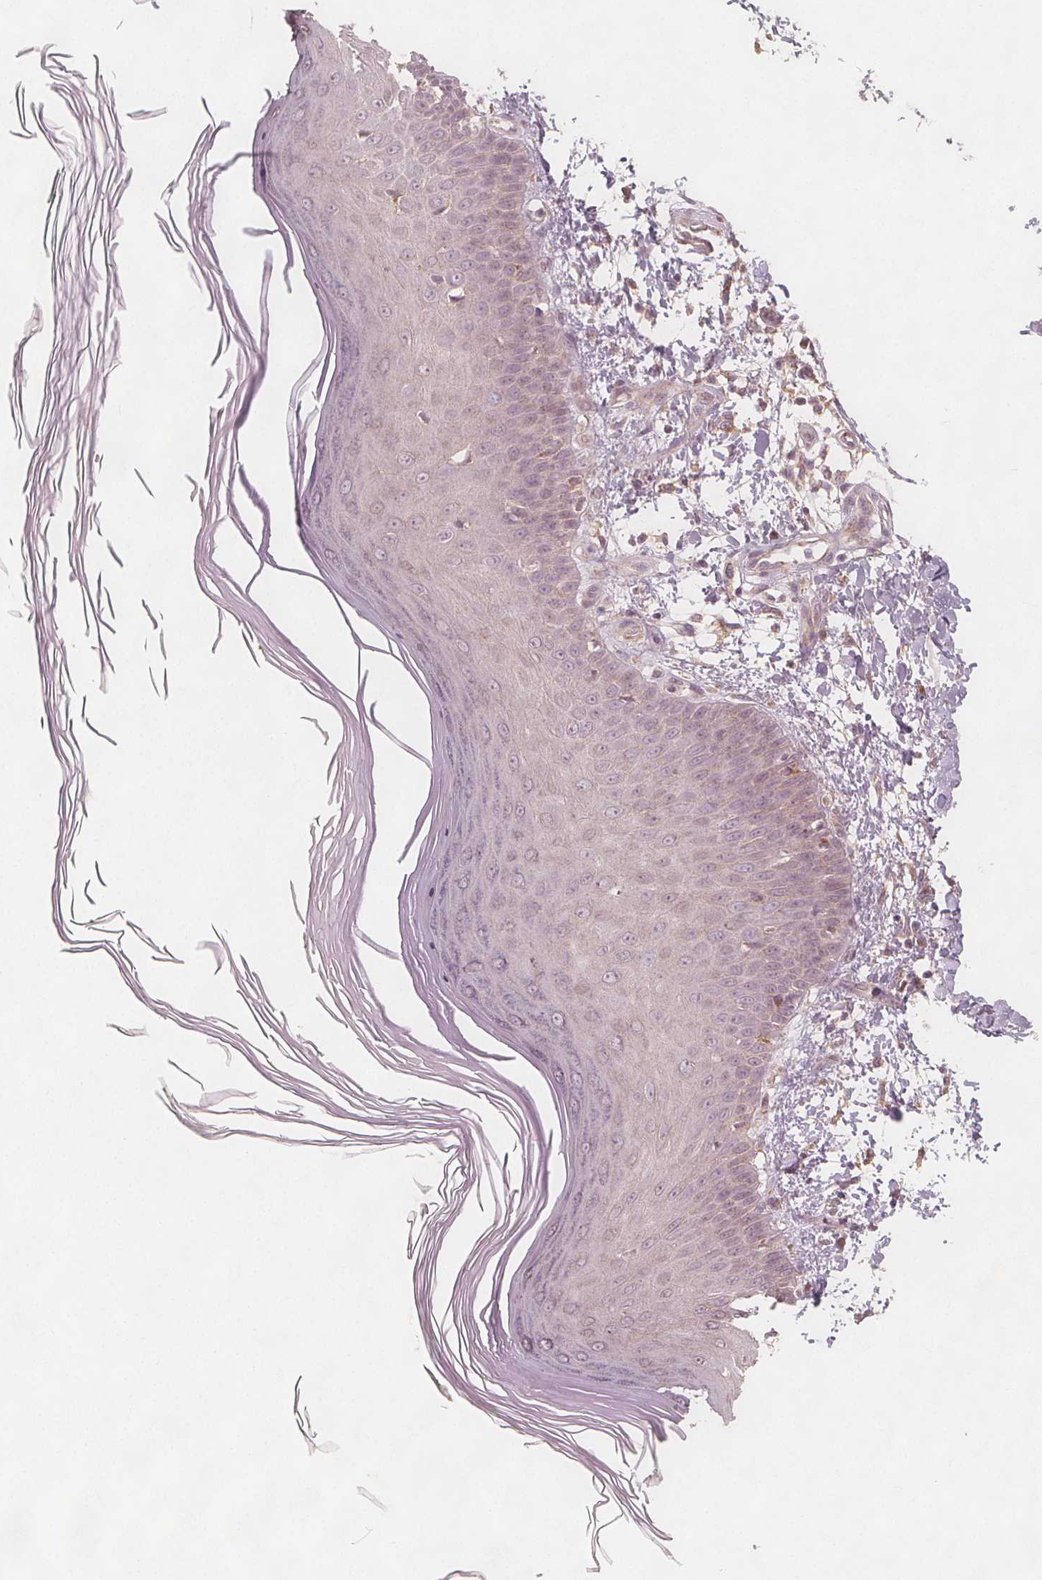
{"staining": {"intensity": "negative", "quantity": "none", "location": "none"}, "tissue": "skin", "cell_type": "Fibroblasts", "image_type": "normal", "snomed": [{"axis": "morphology", "description": "Normal tissue, NOS"}, {"axis": "topography", "description": "Skin"}], "caption": "An image of skin stained for a protein exhibits no brown staining in fibroblasts. The staining is performed using DAB brown chromogen with nuclei counter-stained in using hematoxylin.", "gene": "NCSTN", "patient": {"sex": "female", "age": 62}}